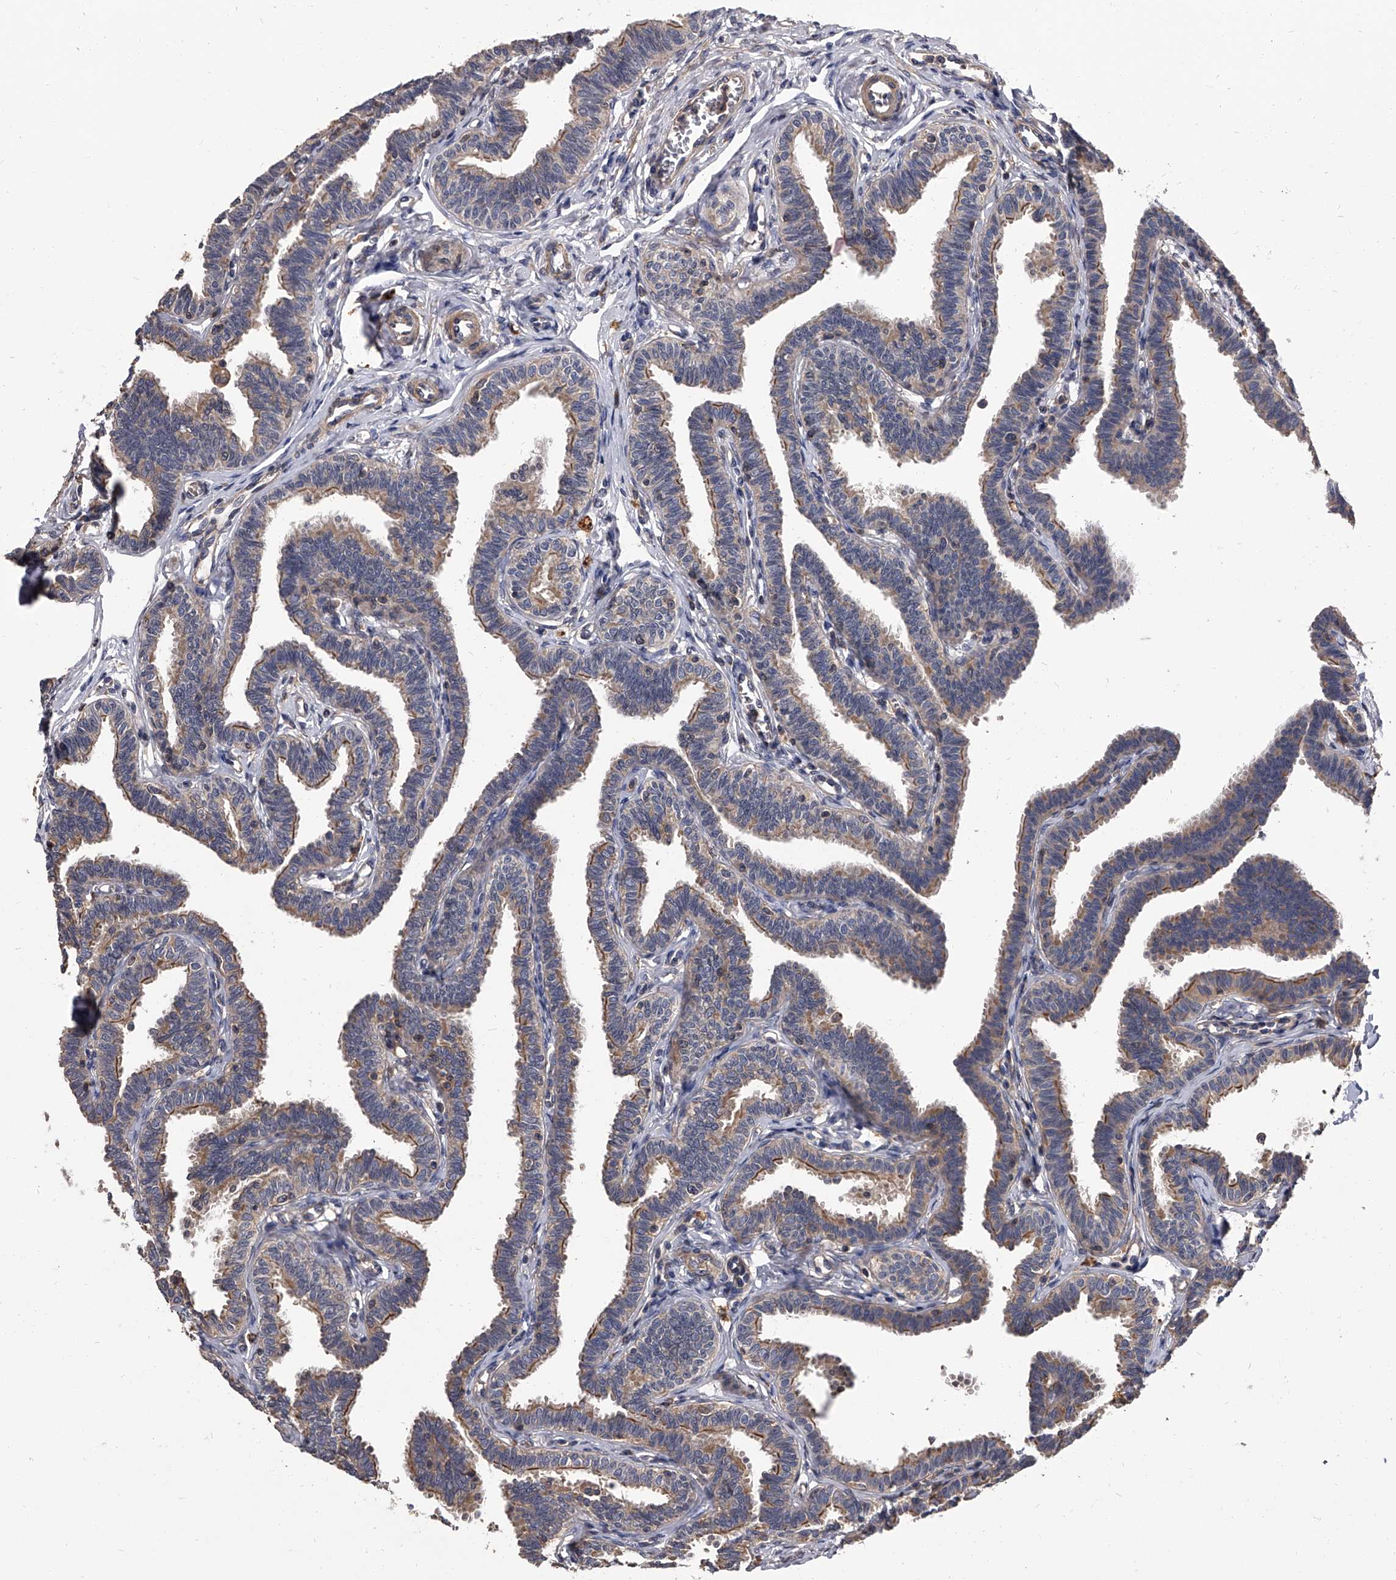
{"staining": {"intensity": "weak", "quantity": "25%-75%", "location": "cytoplasmic/membranous"}, "tissue": "fallopian tube", "cell_type": "Glandular cells", "image_type": "normal", "snomed": [{"axis": "morphology", "description": "Normal tissue, NOS"}, {"axis": "topography", "description": "Fallopian tube"}, {"axis": "topography", "description": "Ovary"}], "caption": "IHC of unremarkable fallopian tube demonstrates low levels of weak cytoplasmic/membranous expression in approximately 25%-75% of glandular cells. (DAB = brown stain, brightfield microscopy at high magnification).", "gene": "STK36", "patient": {"sex": "female", "age": 23}}